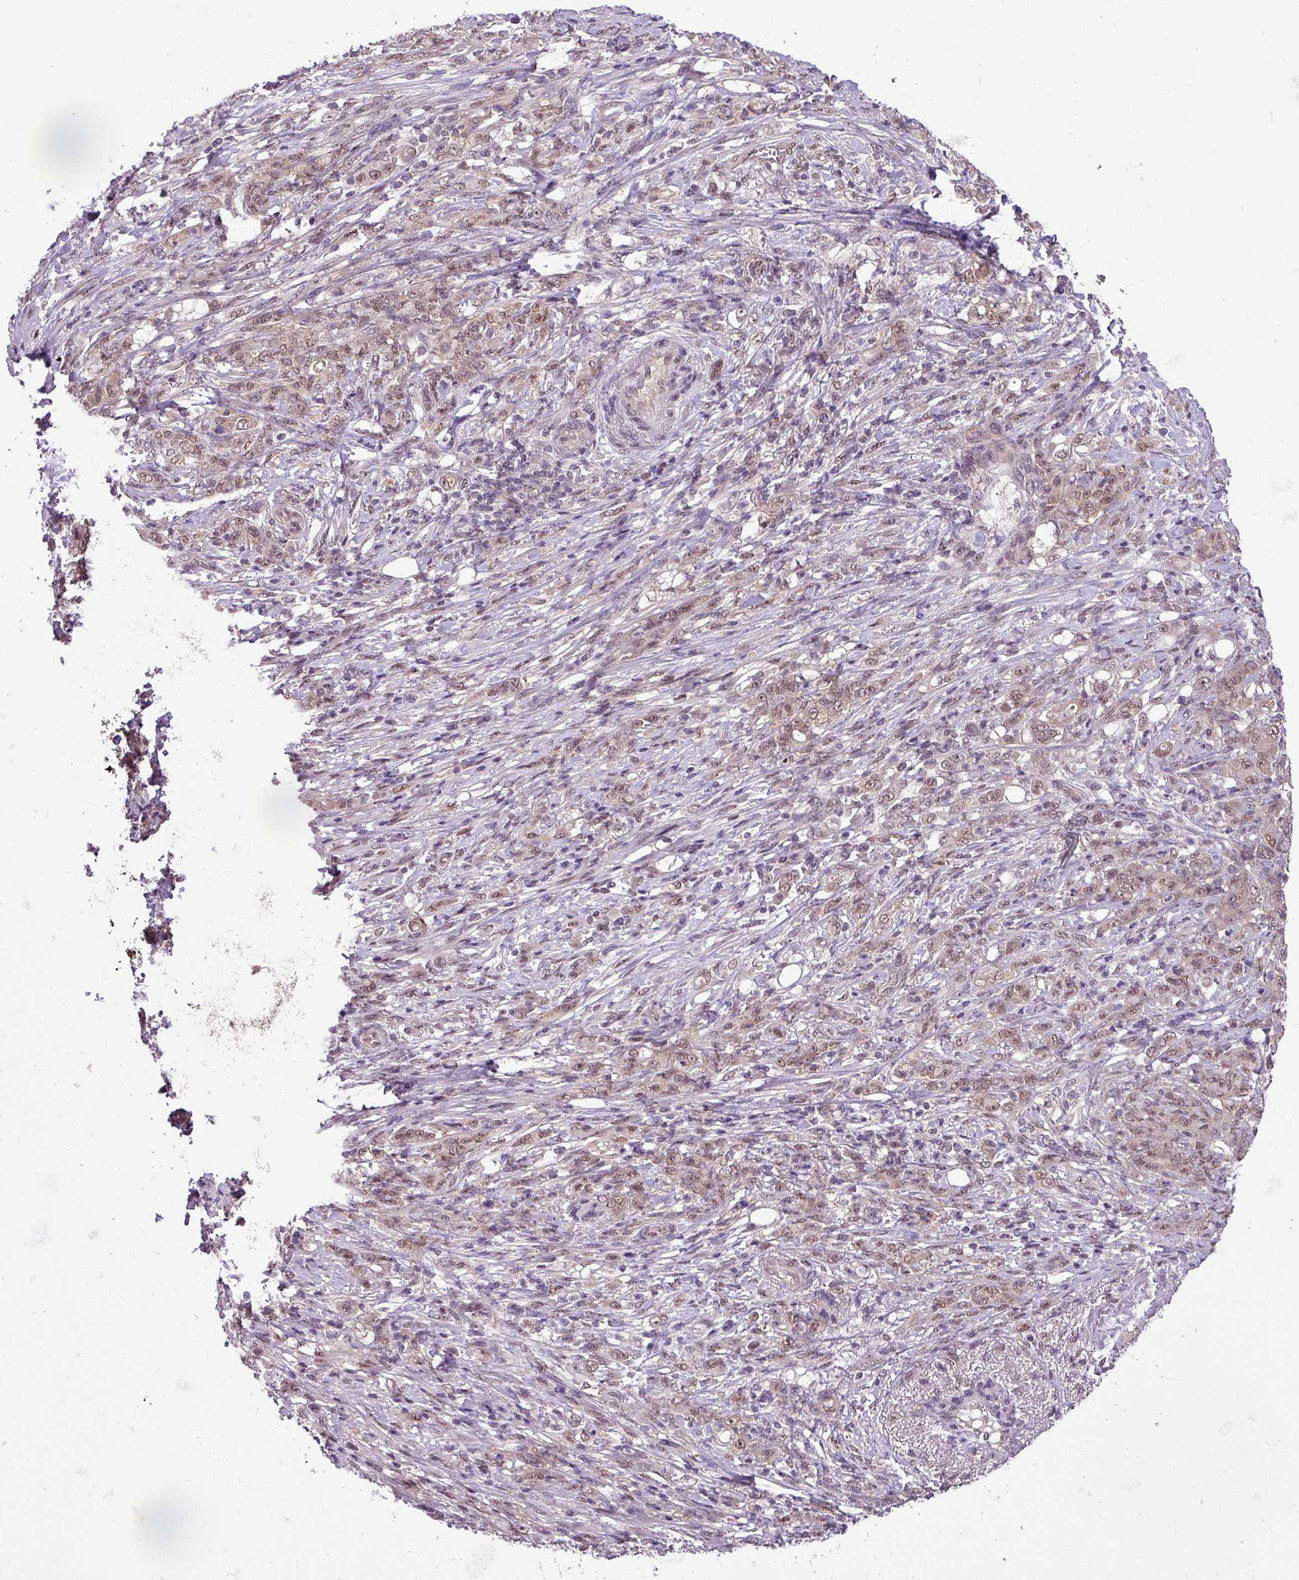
{"staining": {"intensity": "weak", "quantity": ">75%", "location": "cytoplasmic/membranous,nuclear"}, "tissue": "stomach cancer", "cell_type": "Tumor cells", "image_type": "cancer", "snomed": [{"axis": "morphology", "description": "Adenocarcinoma, NOS"}, {"axis": "topography", "description": "Stomach"}], "caption": "Protein staining shows weak cytoplasmic/membranous and nuclear staining in about >75% of tumor cells in stomach adenocarcinoma. (DAB (3,3'-diaminobenzidine) = brown stain, brightfield microscopy at high magnification).", "gene": "MFHAS1", "patient": {"sex": "female", "age": 79}}